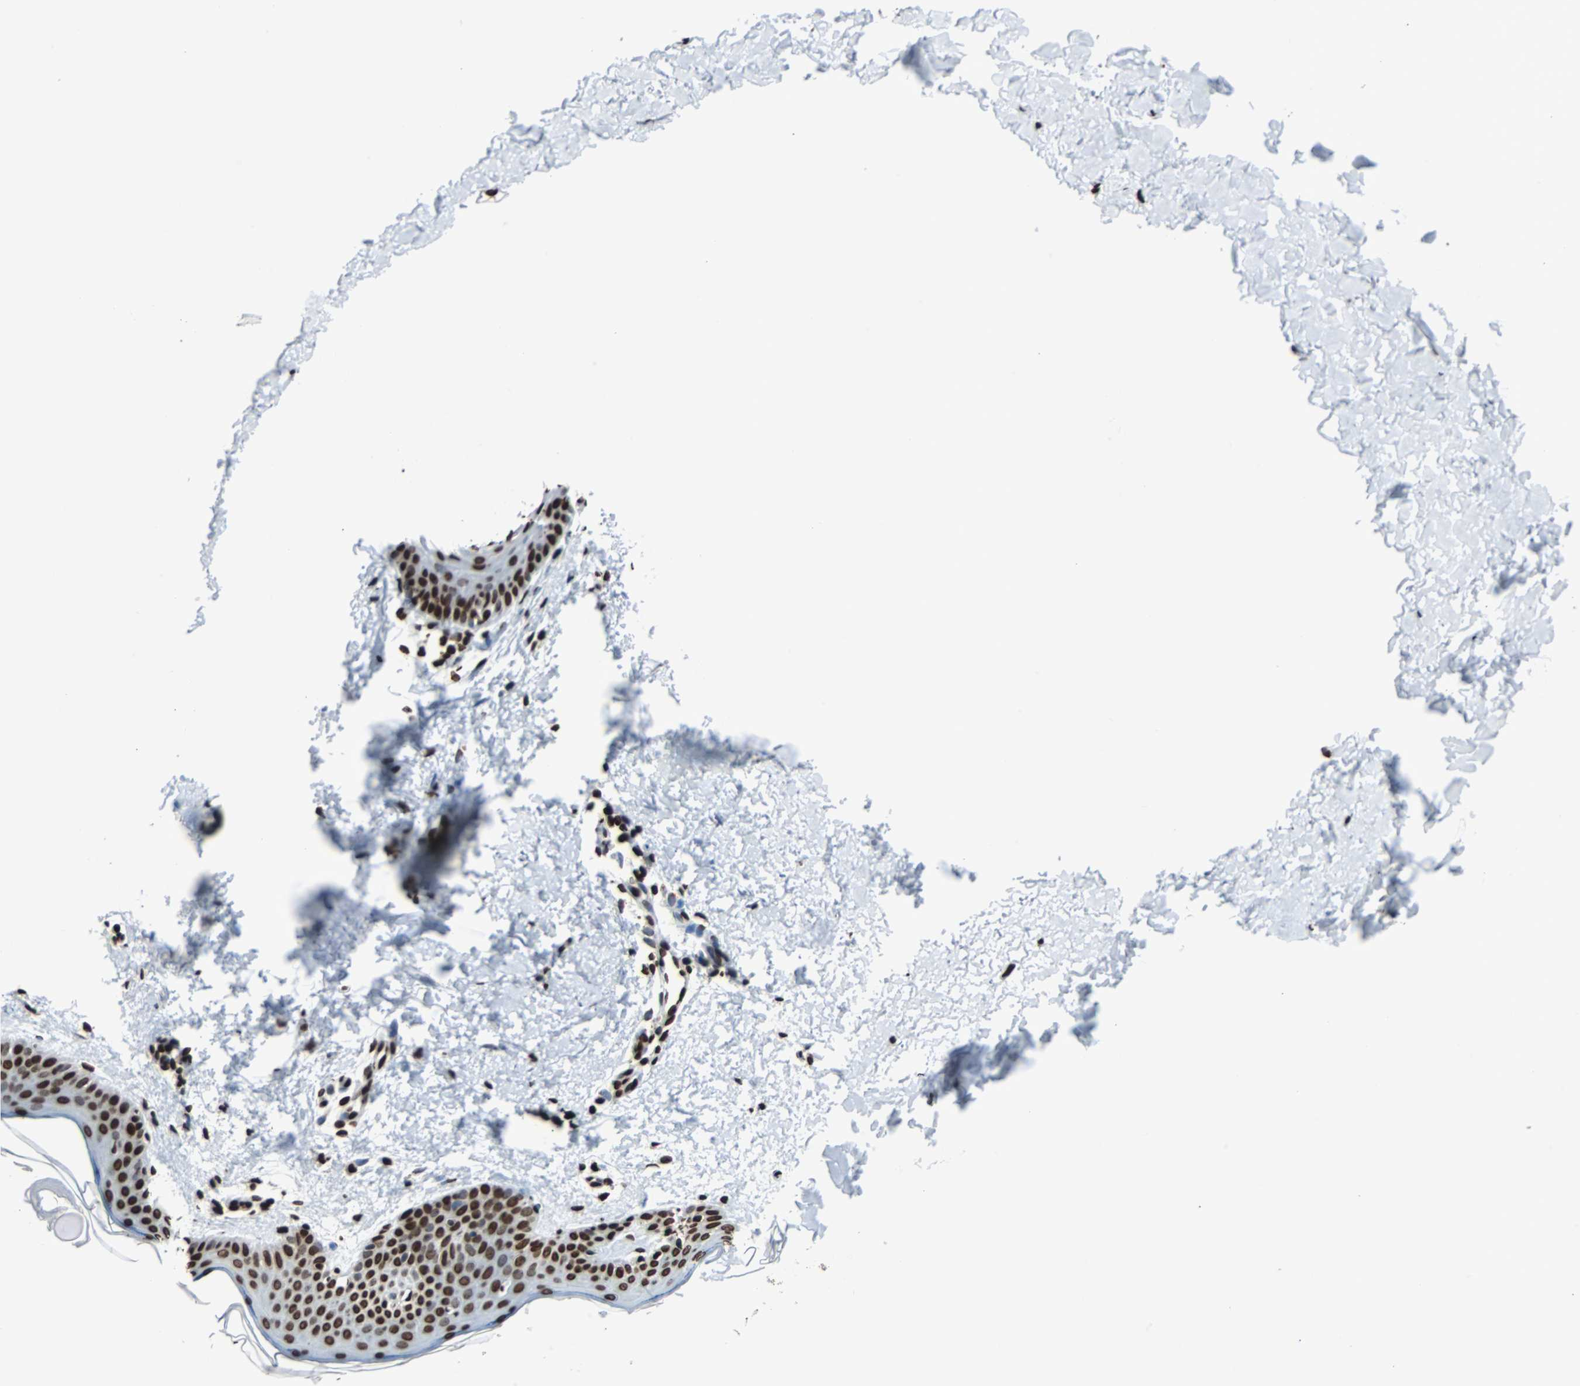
{"staining": {"intensity": "strong", "quantity": ">75%", "location": "nuclear"}, "tissue": "skin", "cell_type": "Fibroblasts", "image_type": "normal", "snomed": [{"axis": "morphology", "description": "Normal tissue, NOS"}, {"axis": "topography", "description": "Skin"}], "caption": "Immunohistochemical staining of unremarkable human skin demonstrates >75% levels of strong nuclear protein staining in about >75% of fibroblasts. Immunohistochemistry (ihc) stains the protein in brown and the nuclei are stained blue.", "gene": "H2BC18", "patient": {"sex": "female", "age": 56}}